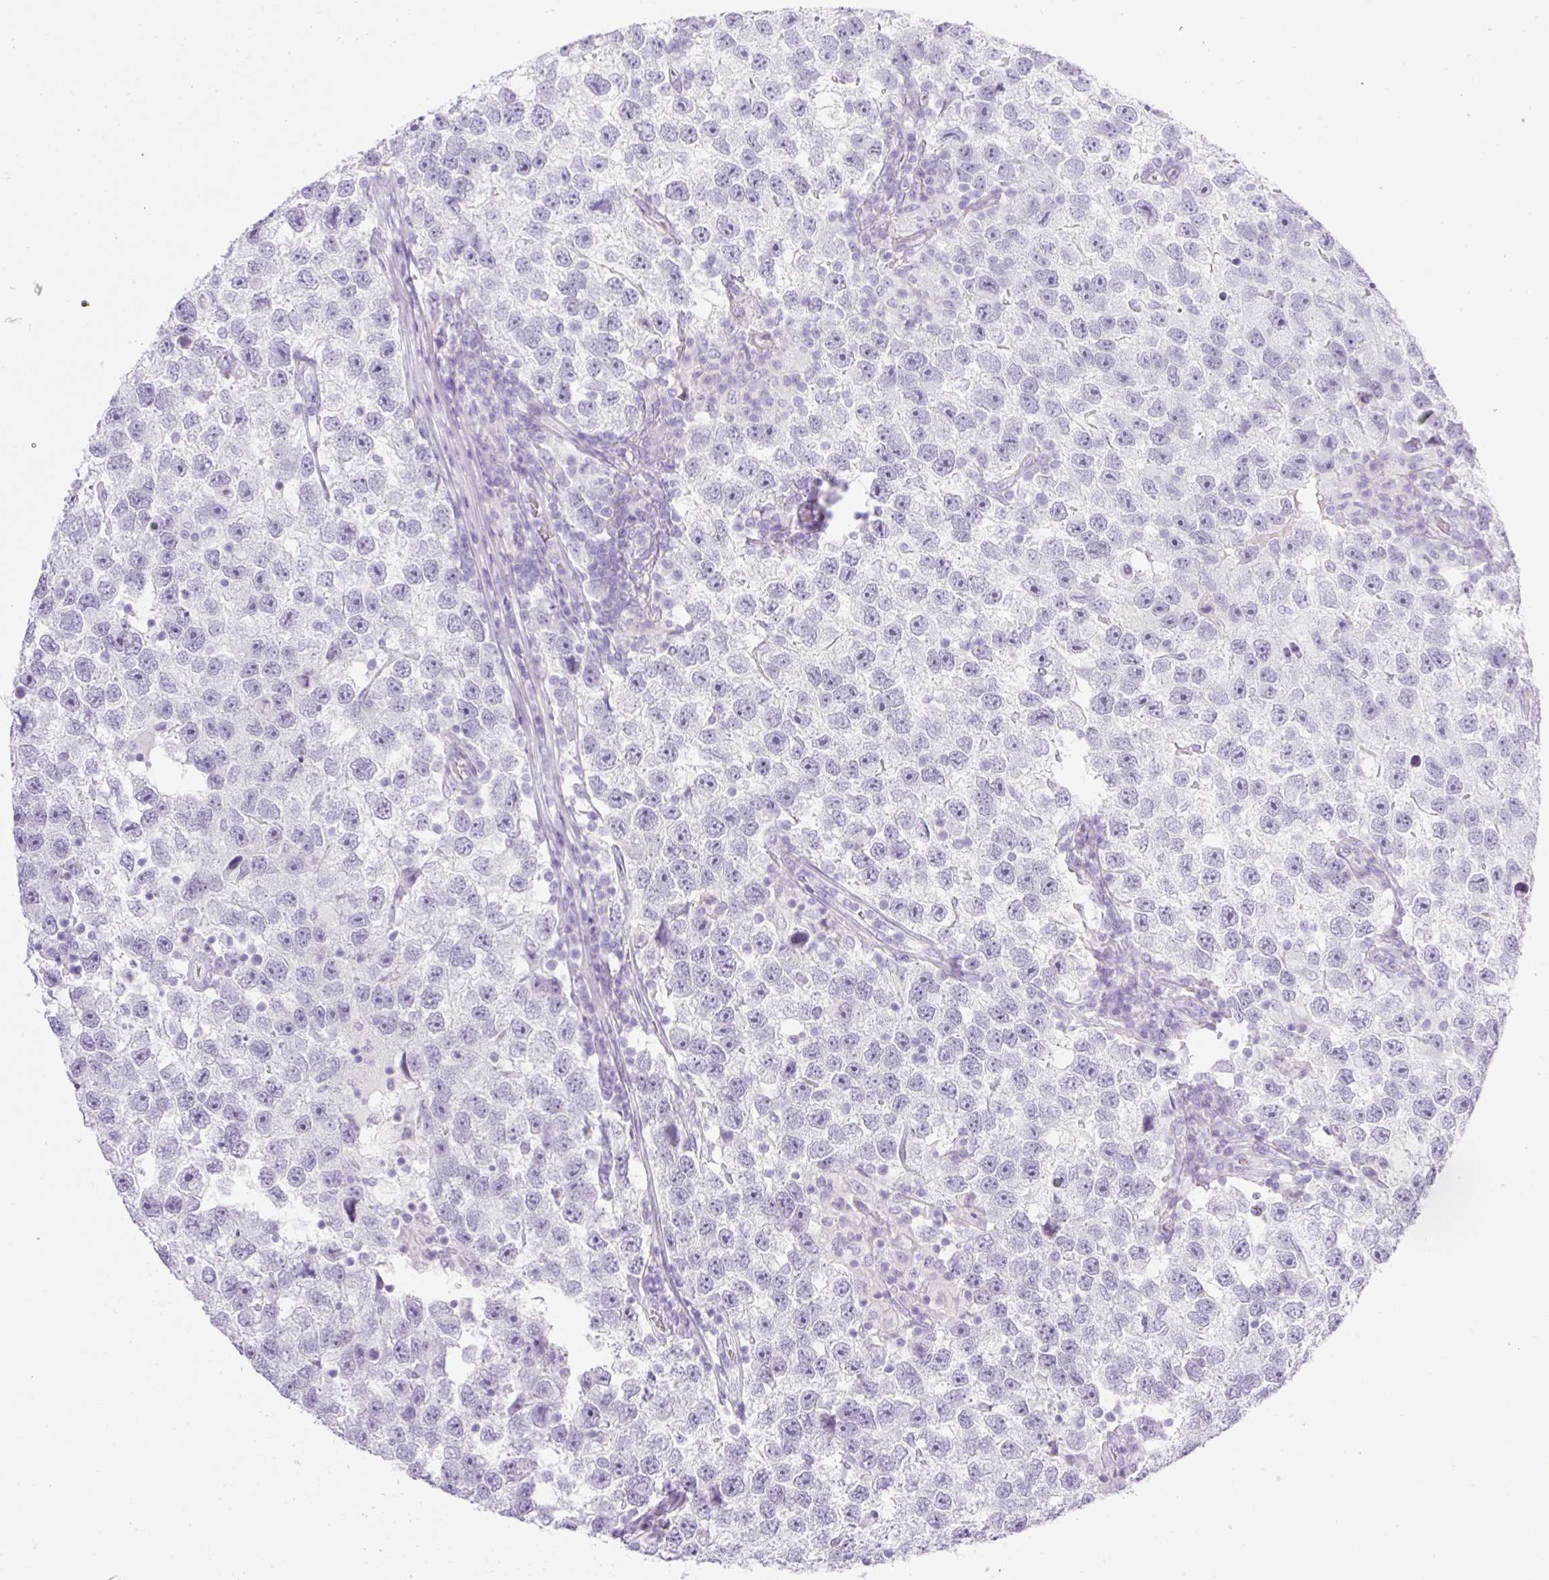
{"staining": {"intensity": "negative", "quantity": "none", "location": "none"}, "tissue": "testis cancer", "cell_type": "Tumor cells", "image_type": "cancer", "snomed": [{"axis": "morphology", "description": "Seminoma, NOS"}, {"axis": "topography", "description": "Testis"}], "caption": "Tumor cells are negative for protein expression in human testis cancer. Nuclei are stained in blue.", "gene": "SPRR4", "patient": {"sex": "male", "age": 26}}